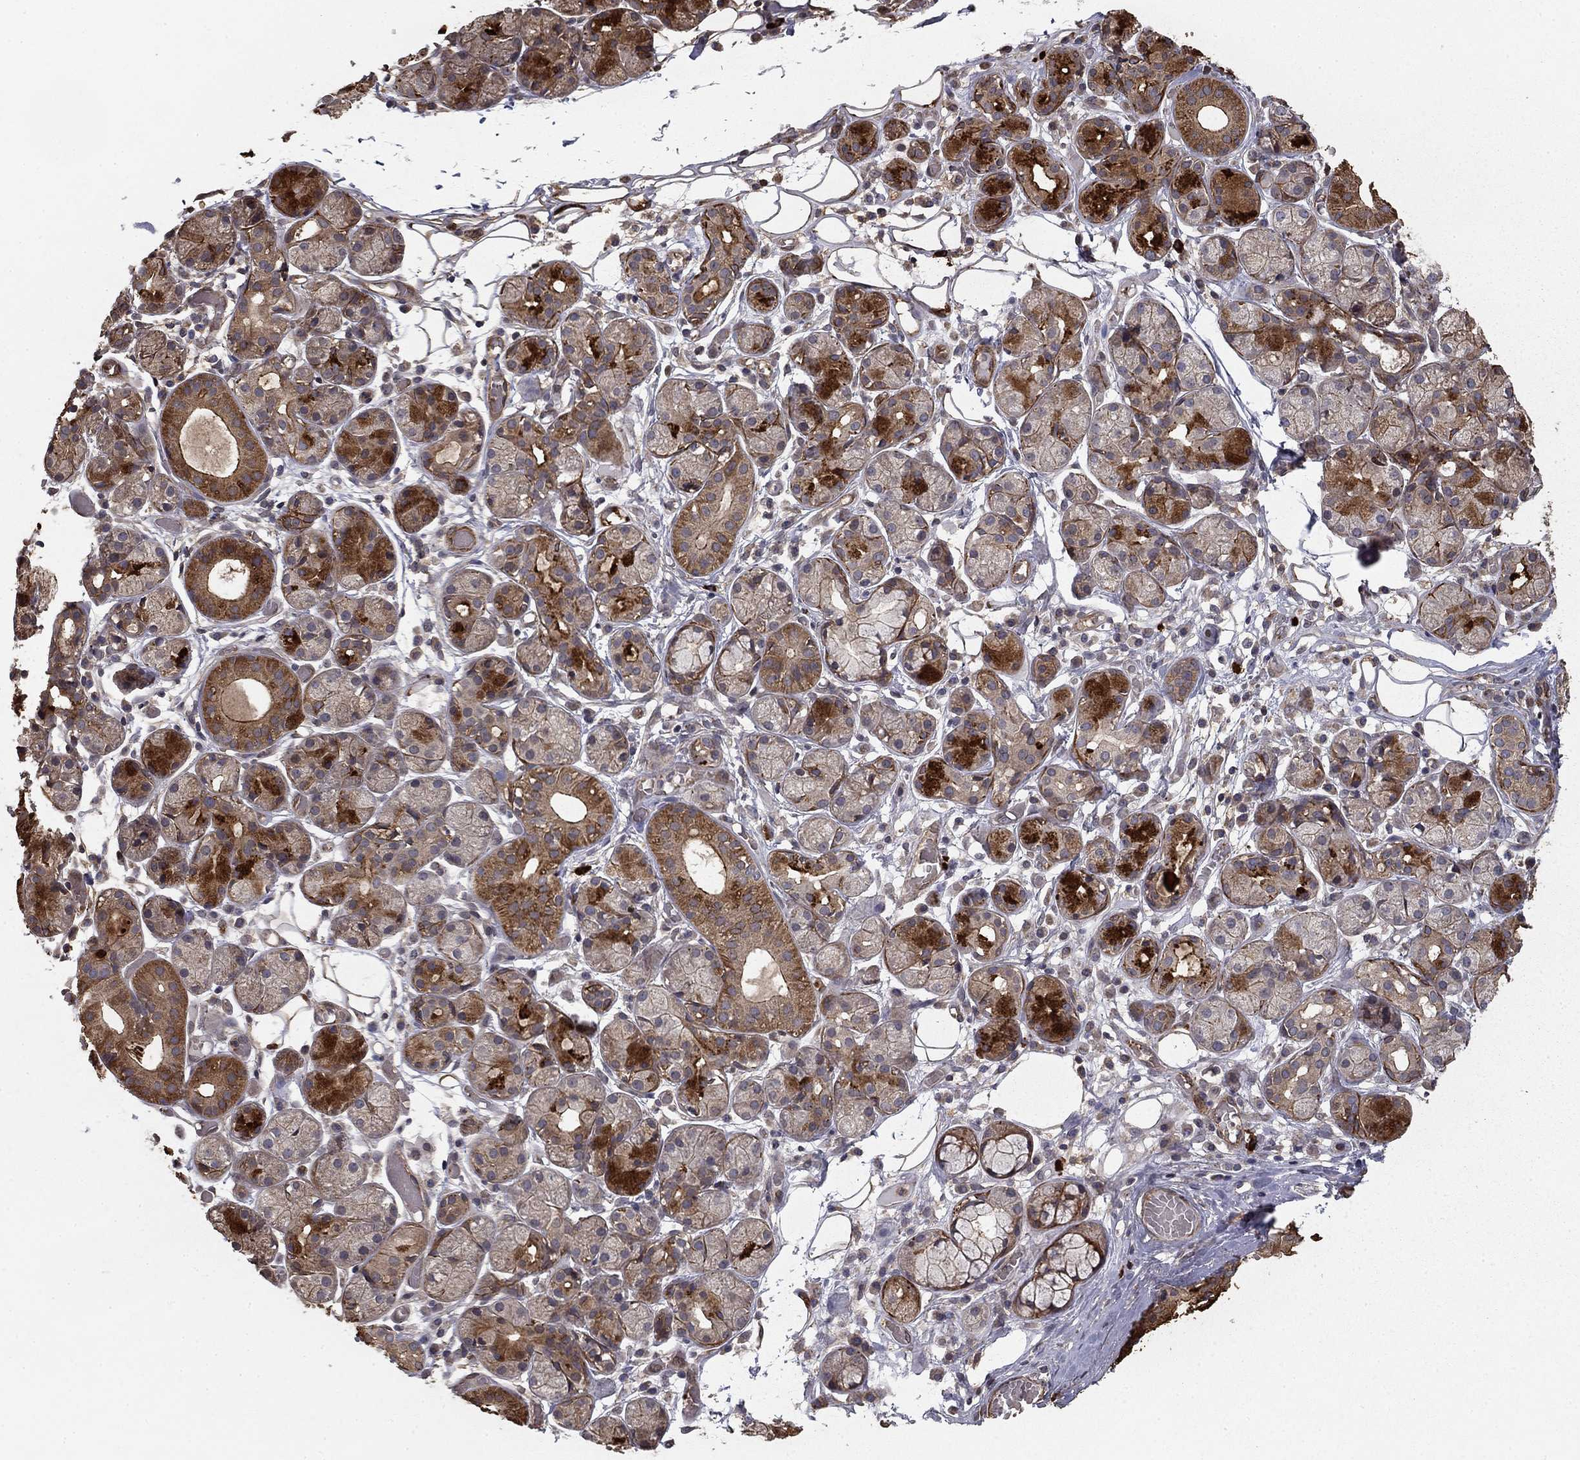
{"staining": {"intensity": "strong", "quantity": "<25%", "location": "cytoplasmic/membranous"}, "tissue": "salivary gland", "cell_type": "Glandular cells", "image_type": "normal", "snomed": [{"axis": "morphology", "description": "Normal tissue, NOS"}, {"axis": "topography", "description": "Salivary gland"}, {"axis": "topography", "description": "Peripheral nerve tissue"}], "caption": "The immunohistochemical stain shows strong cytoplasmic/membranous positivity in glandular cells of unremarkable salivary gland. The staining is performed using DAB (3,3'-diaminobenzidine) brown chromogen to label protein expression. The nuclei are counter-stained blue using hematoxylin.", "gene": "HABP4", "patient": {"sex": "male", "age": 71}}